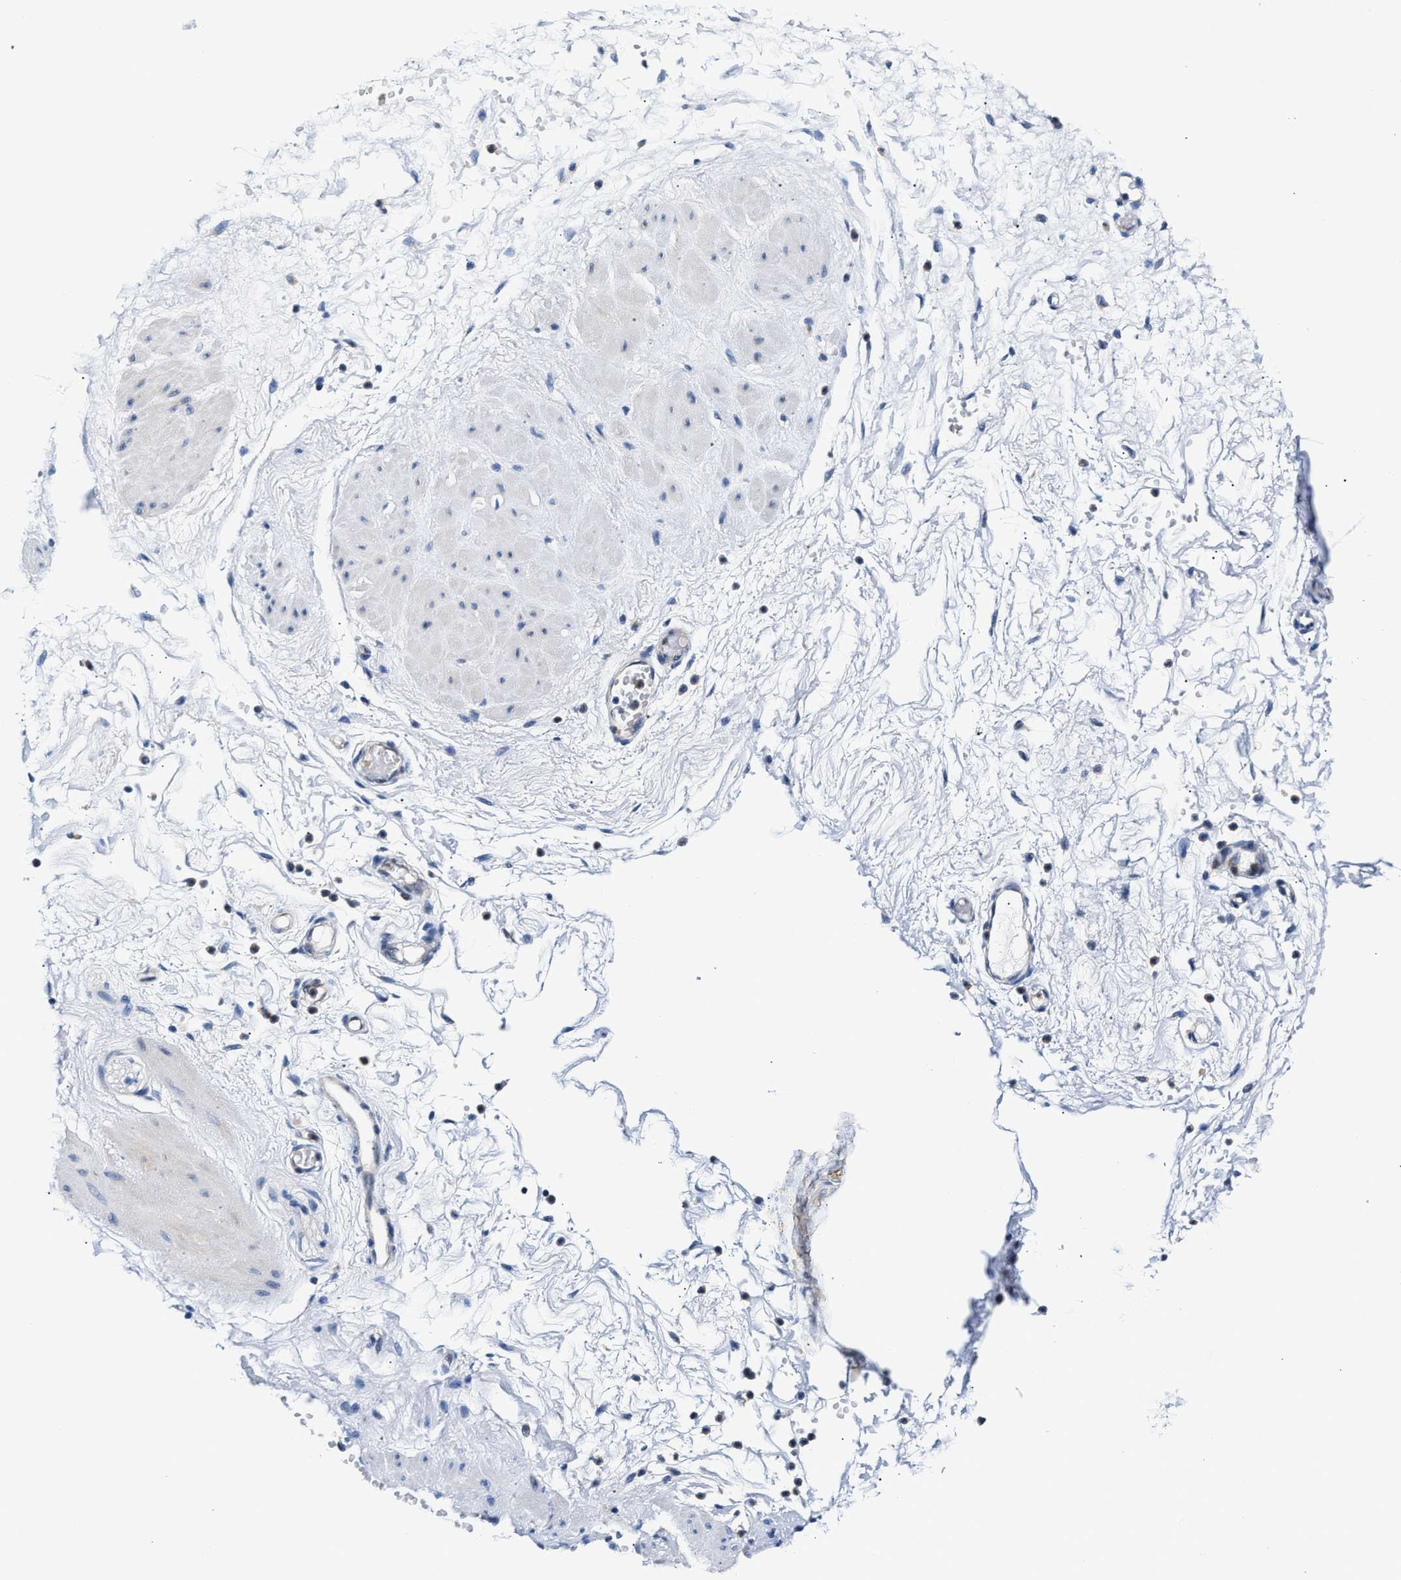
{"staining": {"intensity": "negative", "quantity": "none", "location": "none"}, "tissue": "adipose tissue", "cell_type": "Adipocytes", "image_type": "normal", "snomed": [{"axis": "morphology", "description": "Normal tissue, NOS"}, {"axis": "topography", "description": "Soft tissue"}, {"axis": "topography", "description": "Vascular tissue"}], "caption": "The micrograph reveals no staining of adipocytes in unremarkable adipose tissue. (Immunohistochemistry, brightfield microscopy, high magnification).", "gene": "FAM185A", "patient": {"sex": "female", "age": 35}}